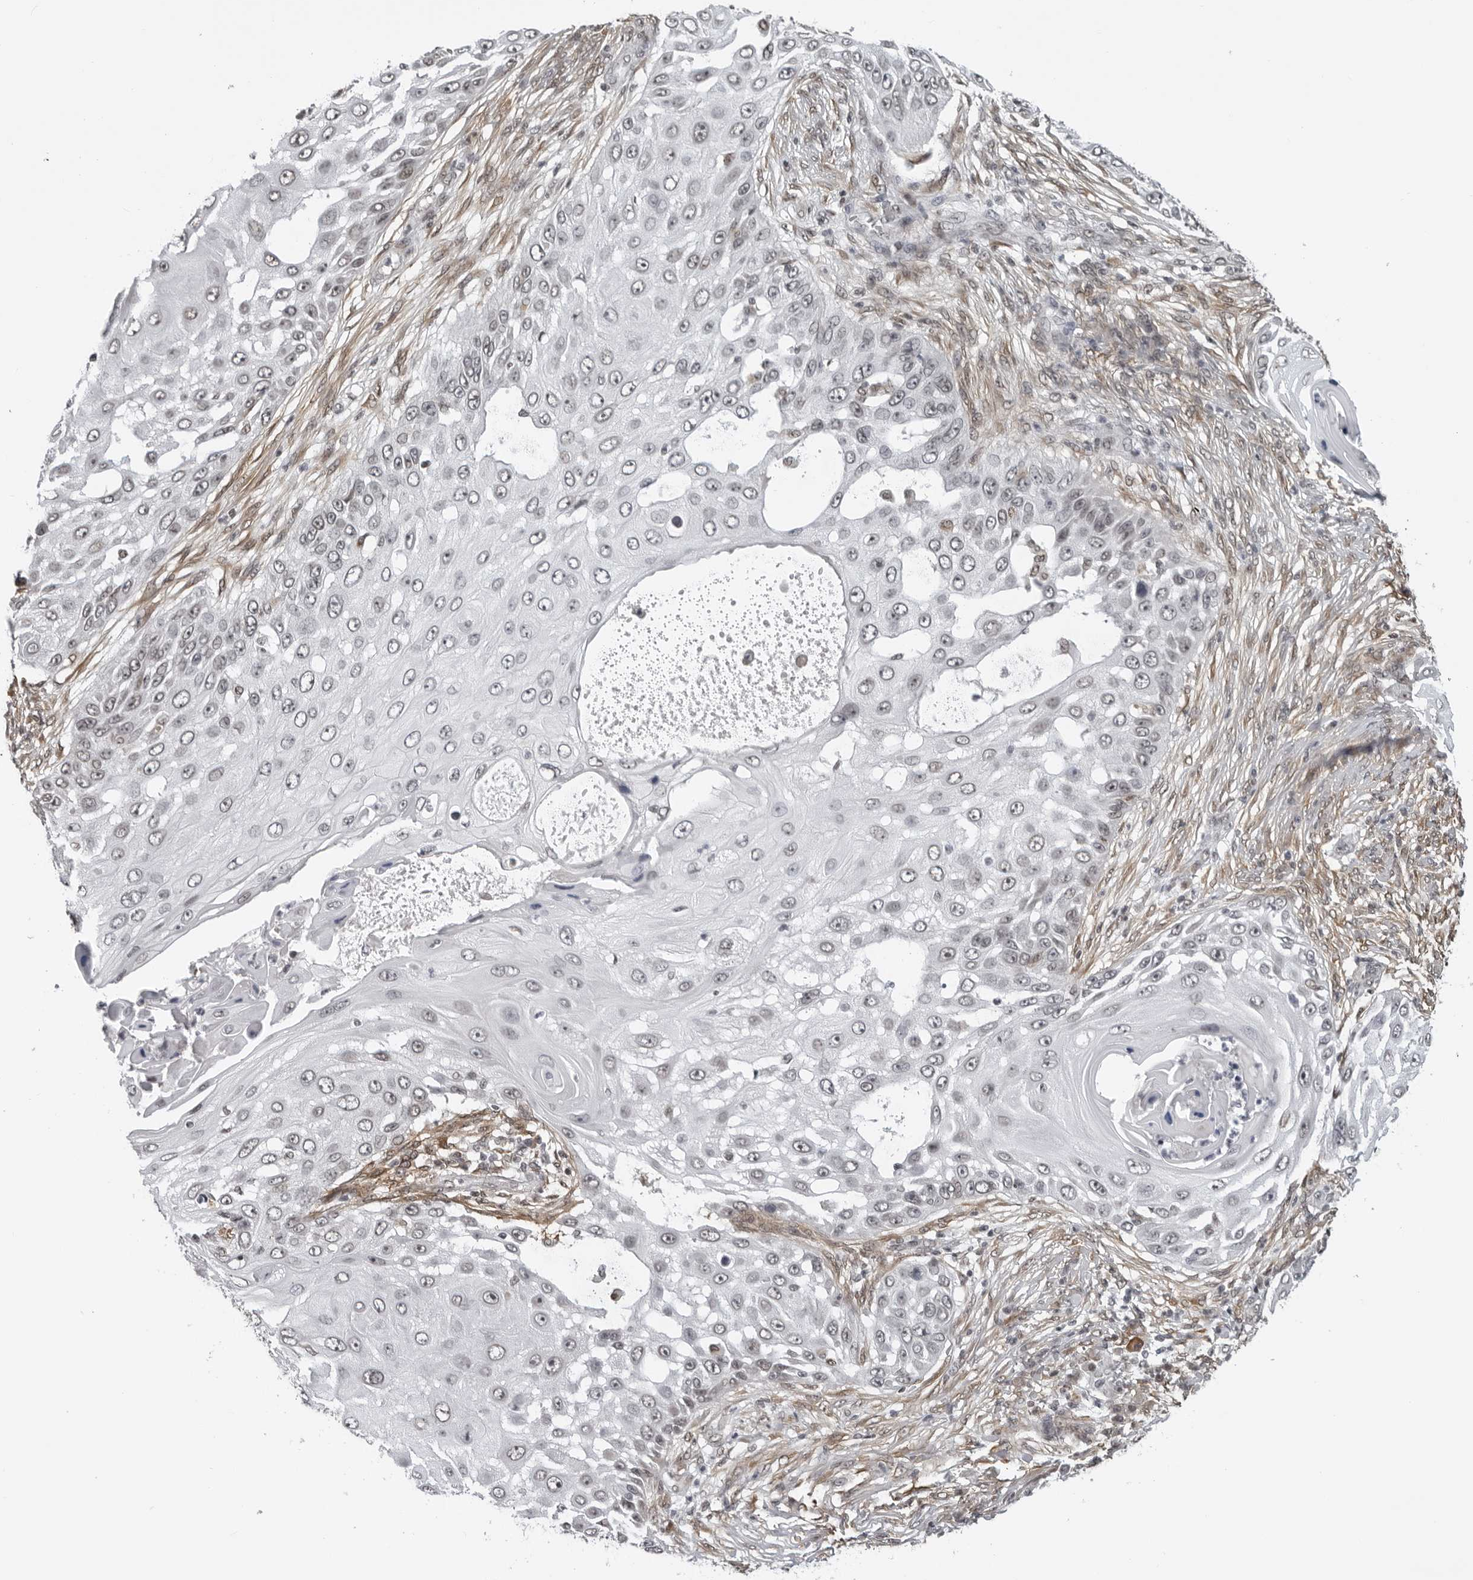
{"staining": {"intensity": "negative", "quantity": "none", "location": "none"}, "tissue": "skin cancer", "cell_type": "Tumor cells", "image_type": "cancer", "snomed": [{"axis": "morphology", "description": "Squamous cell carcinoma, NOS"}, {"axis": "topography", "description": "Skin"}], "caption": "The immunohistochemistry (IHC) histopathology image has no significant positivity in tumor cells of skin cancer tissue. (DAB (3,3'-diaminobenzidine) immunohistochemistry (IHC) with hematoxylin counter stain).", "gene": "MAF", "patient": {"sex": "female", "age": 44}}